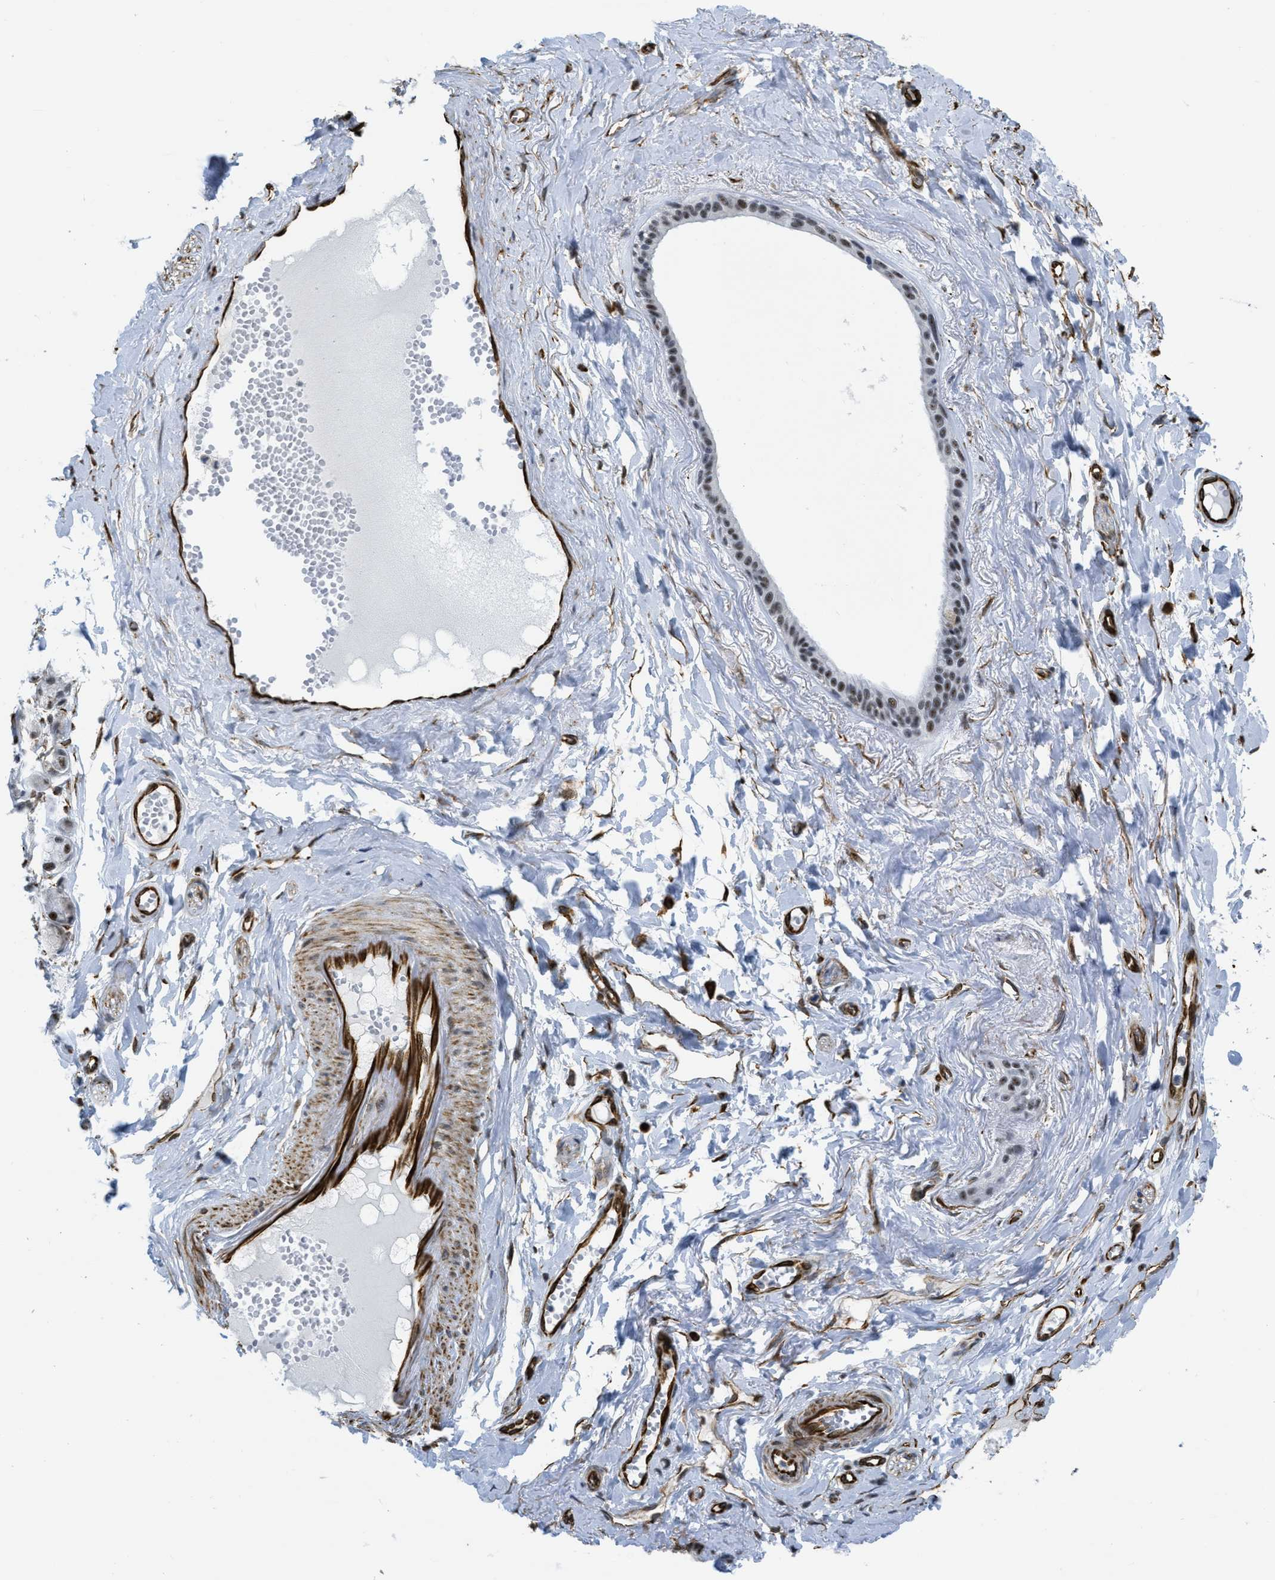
{"staining": {"intensity": "moderate", "quantity": ">75%", "location": "cytoplasmic/membranous"}, "tissue": "adipose tissue", "cell_type": "Adipocytes", "image_type": "normal", "snomed": [{"axis": "morphology", "description": "Normal tissue, NOS"}, {"axis": "morphology", "description": "Inflammation, NOS"}, {"axis": "topography", "description": "Salivary gland"}, {"axis": "topography", "description": "Peripheral nerve tissue"}], "caption": "Moderate cytoplasmic/membranous expression is identified in about >75% of adipocytes in normal adipose tissue. (brown staining indicates protein expression, while blue staining denotes nuclei).", "gene": "LRRC8B", "patient": {"sex": "female", "age": 75}}